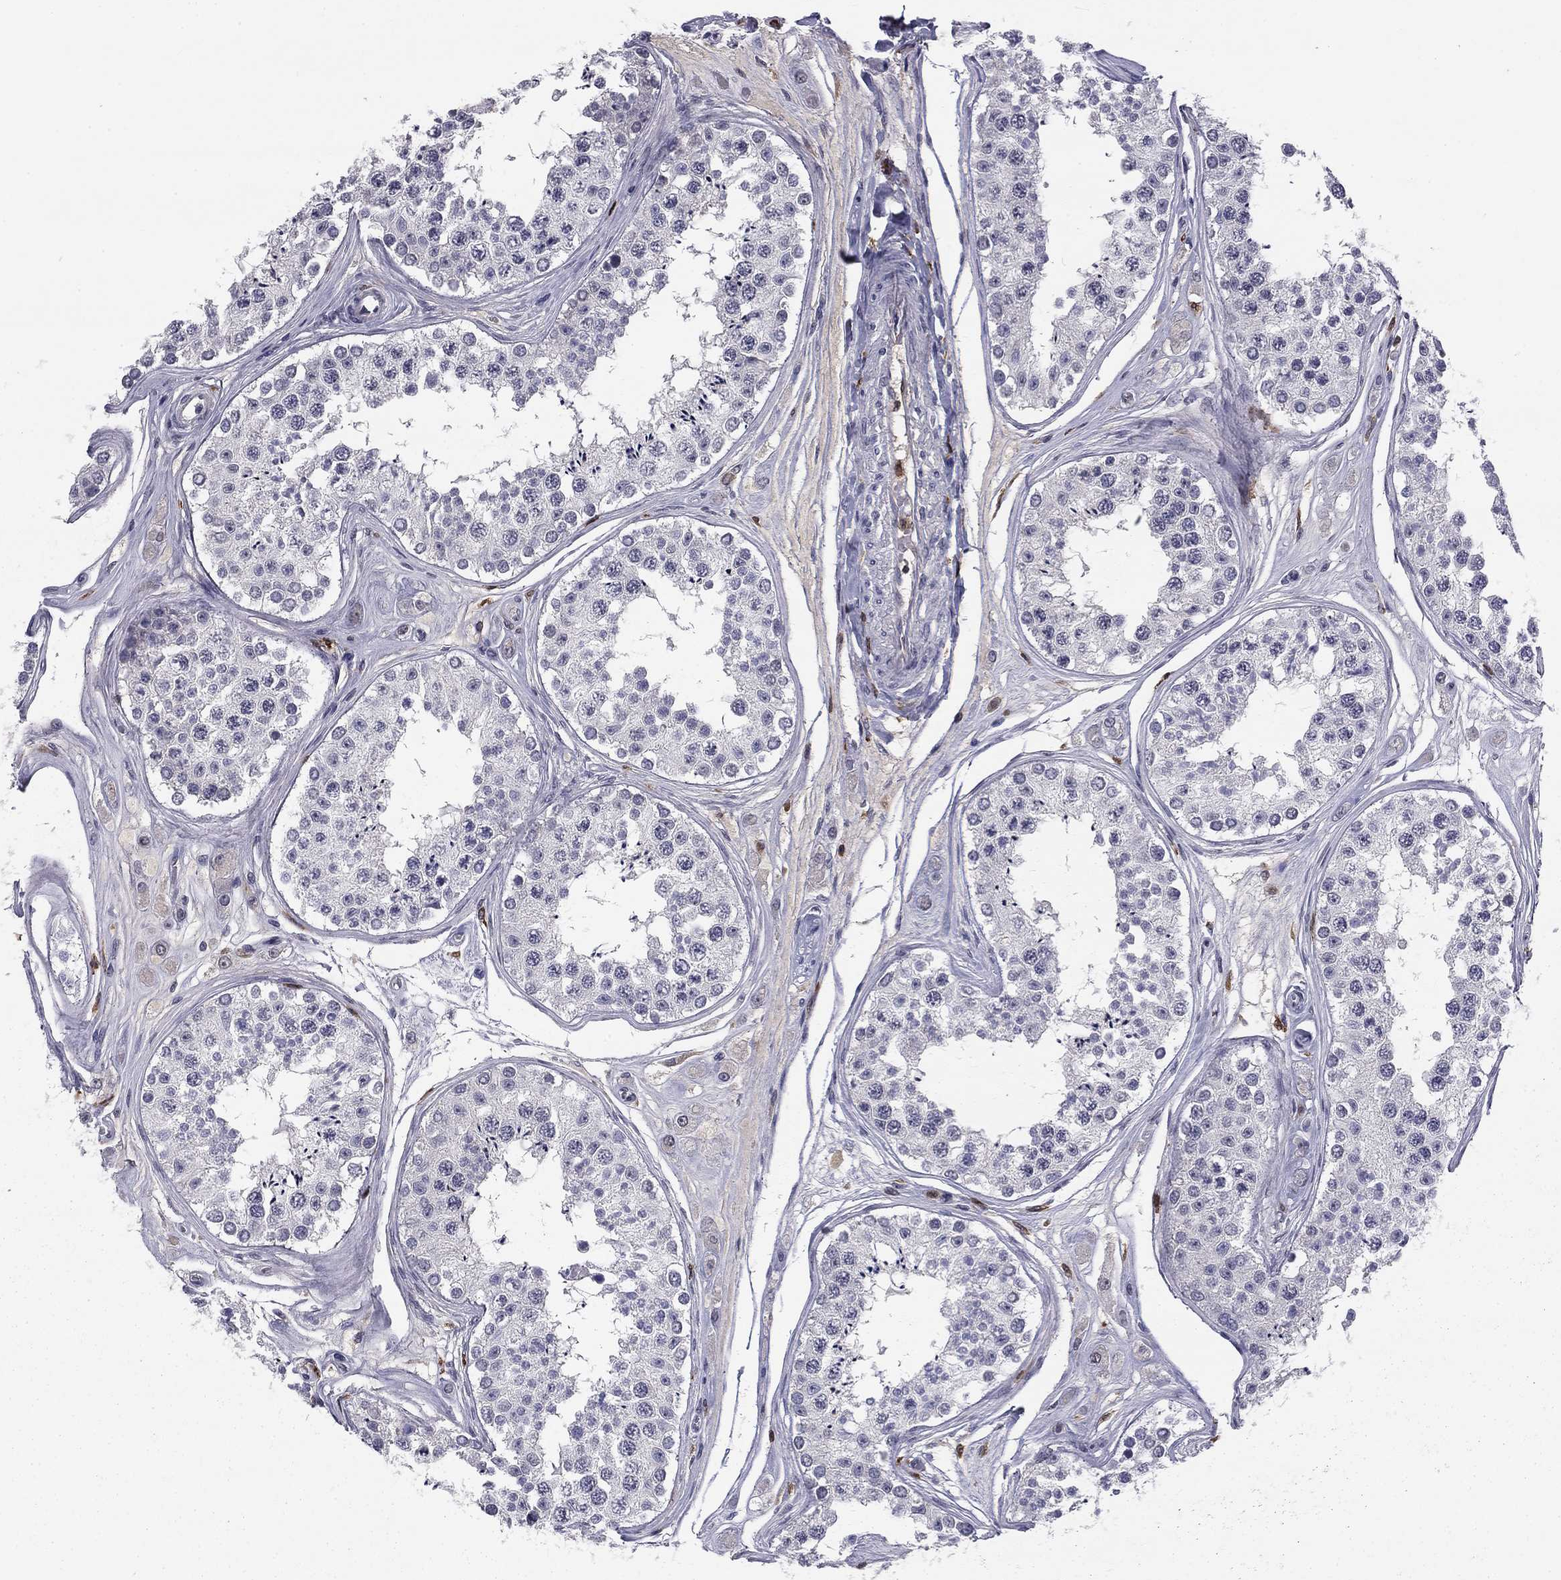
{"staining": {"intensity": "negative", "quantity": "none", "location": "none"}, "tissue": "testis", "cell_type": "Cells in seminiferous ducts", "image_type": "normal", "snomed": [{"axis": "morphology", "description": "Normal tissue, NOS"}, {"axis": "topography", "description": "Testis"}], "caption": "Immunohistochemical staining of unremarkable testis shows no significant expression in cells in seminiferous ducts. (Brightfield microscopy of DAB immunohistochemistry (IHC) at high magnification).", "gene": "PLCB2", "patient": {"sex": "male", "age": 25}}